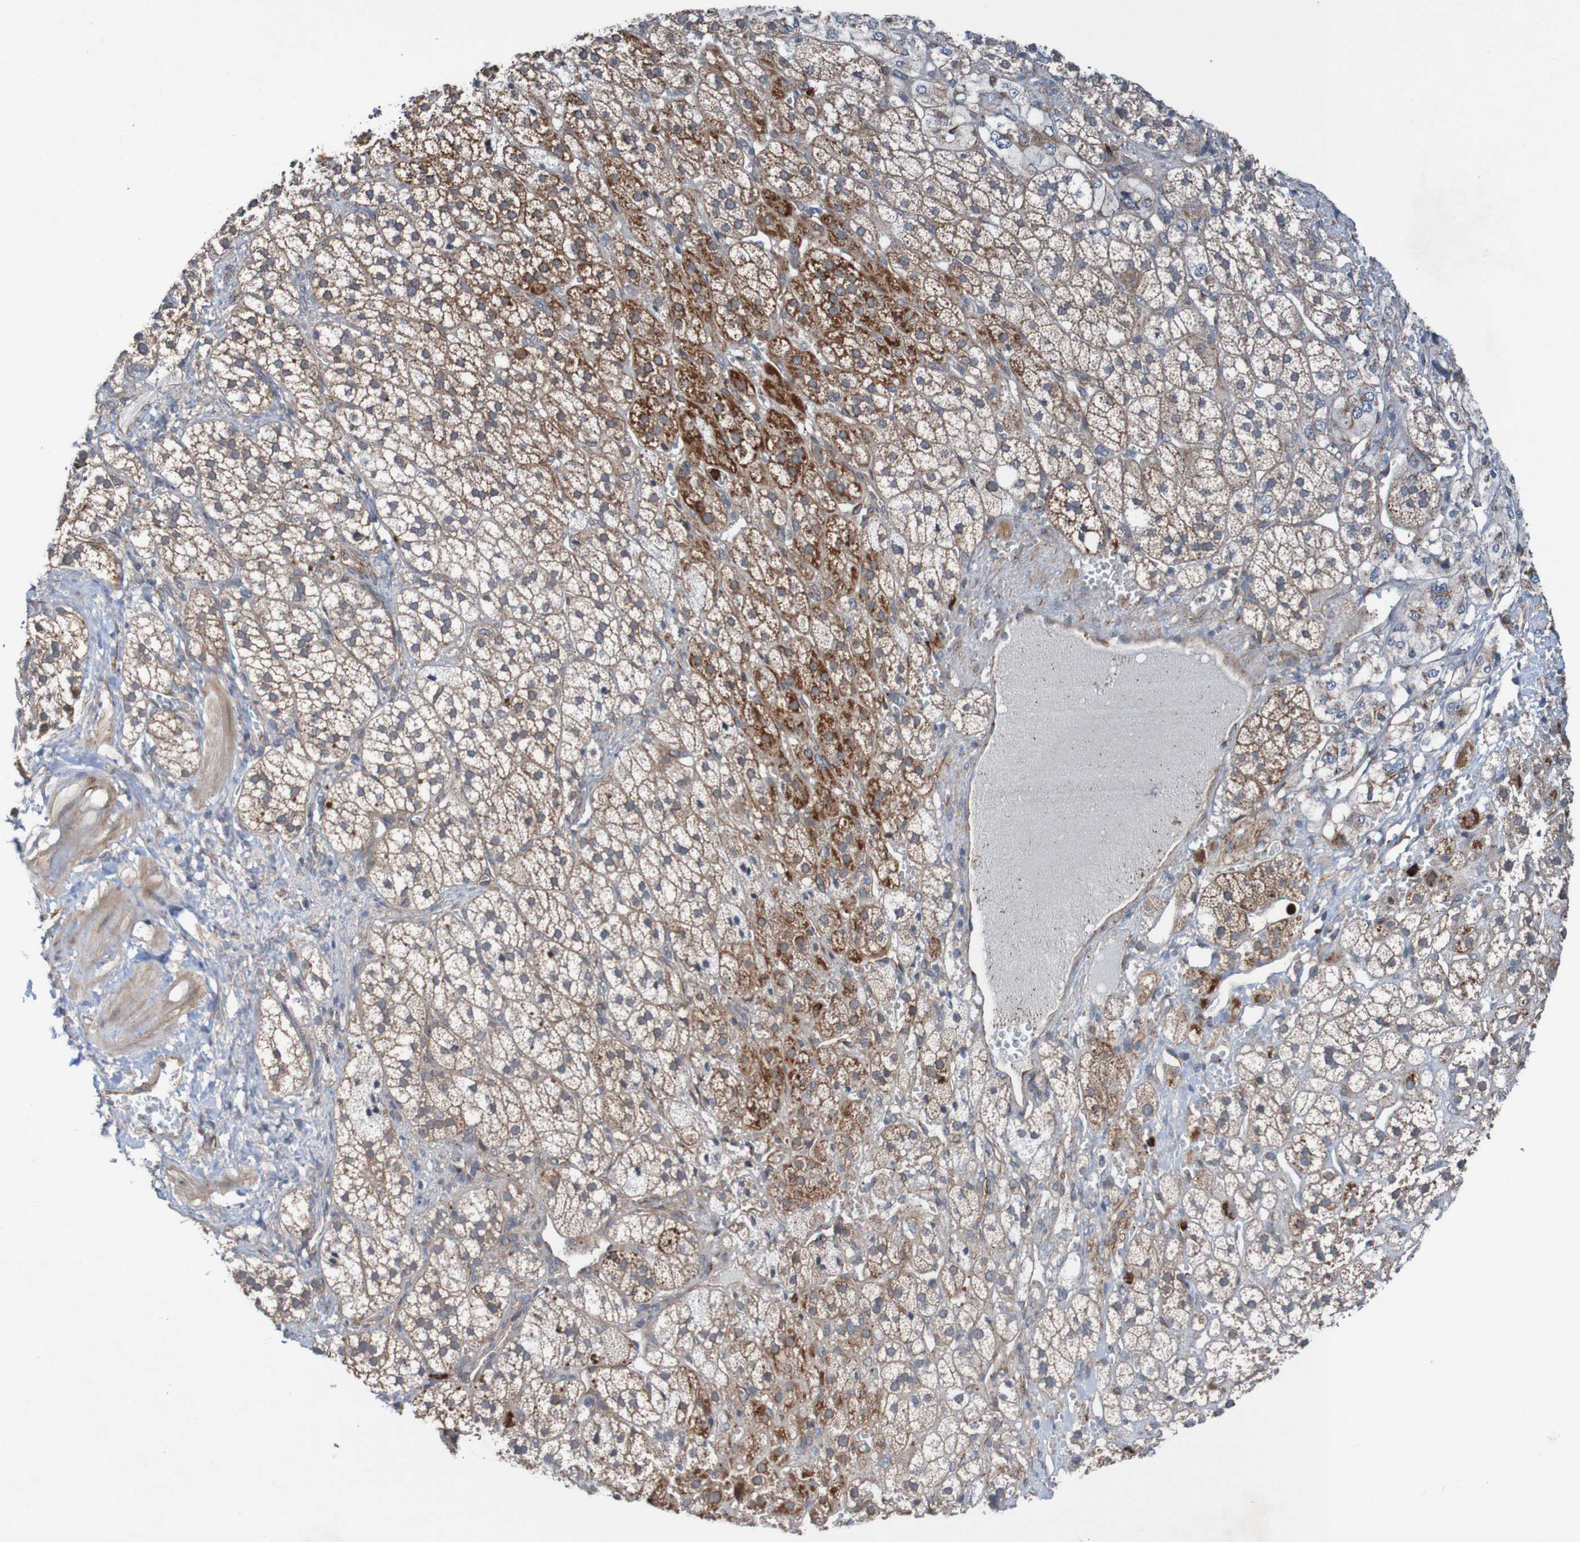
{"staining": {"intensity": "strong", "quantity": ">75%", "location": "cytoplasmic/membranous"}, "tissue": "adrenal gland", "cell_type": "Glandular cells", "image_type": "normal", "snomed": [{"axis": "morphology", "description": "Normal tissue, NOS"}, {"axis": "topography", "description": "Adrenal gland"}], "caption": "This photomicrograph displays IHC staining of unremarkable human adrenal gland, with high strong cytoplasmic/membranous positivity in about >75% of glandular cells.", "gene": "ST8SIA6", "patient": {"sex": "male", "age": 56}}